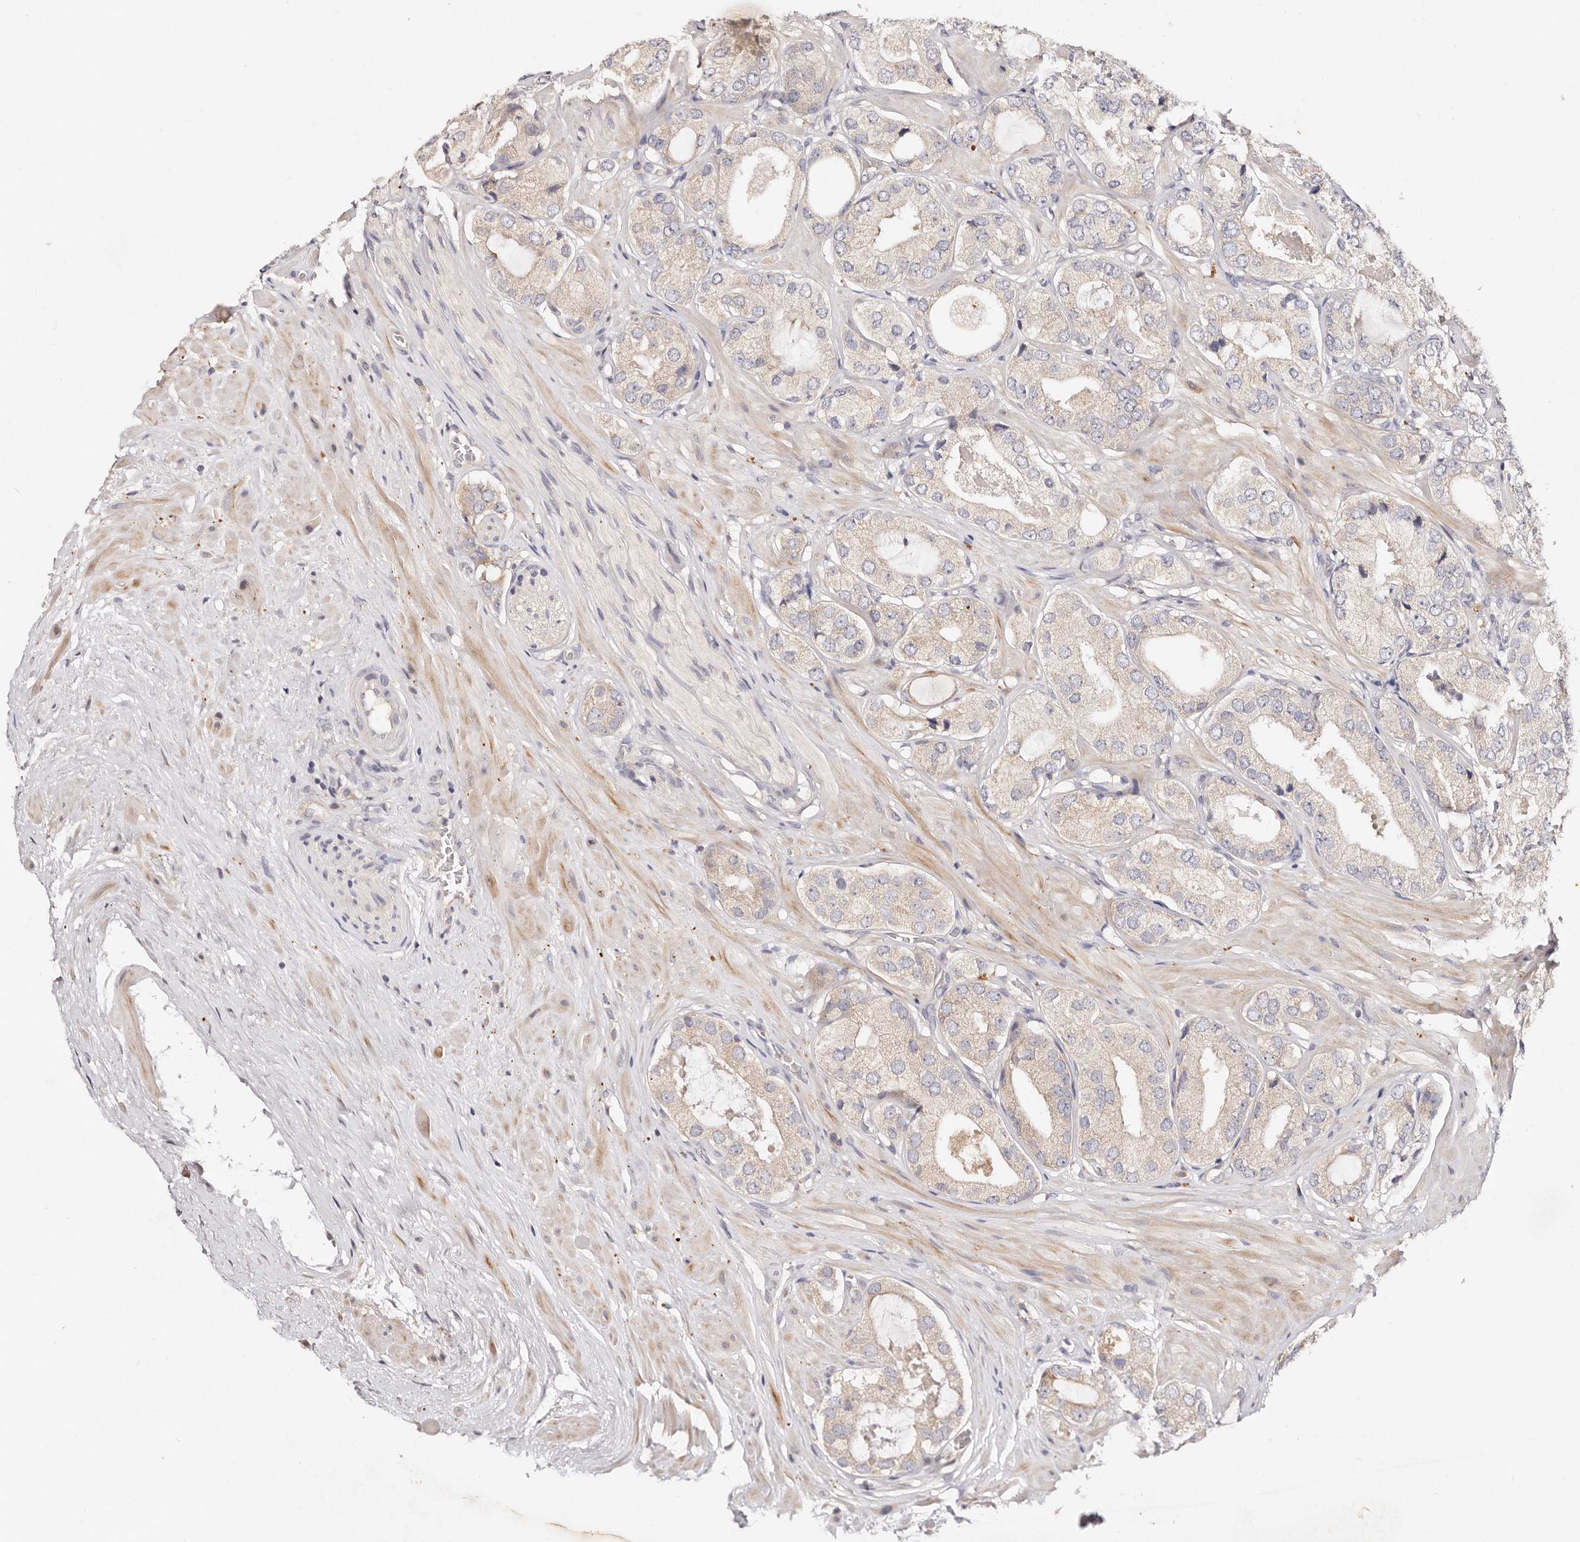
{"staining": {"intensity": "negative", "quantity": "none", "location": "none"}, "tissue": "prostate cancer", "cell_type": "Tumor cells", "image_type": "cancer", "snomed": [{"axis": "morphology", "description": "Adenocarcinoma, High grade"}, {"axis": "topography", "description": "Prostate"}], "caption": "The micrograph displays no staining of tumor cells in prostate high-grade adenocarcinoma. (DAB IHC, high magnification).", "gene": "VIPAS39", "patient": {"sex": "male", "age": 59}}